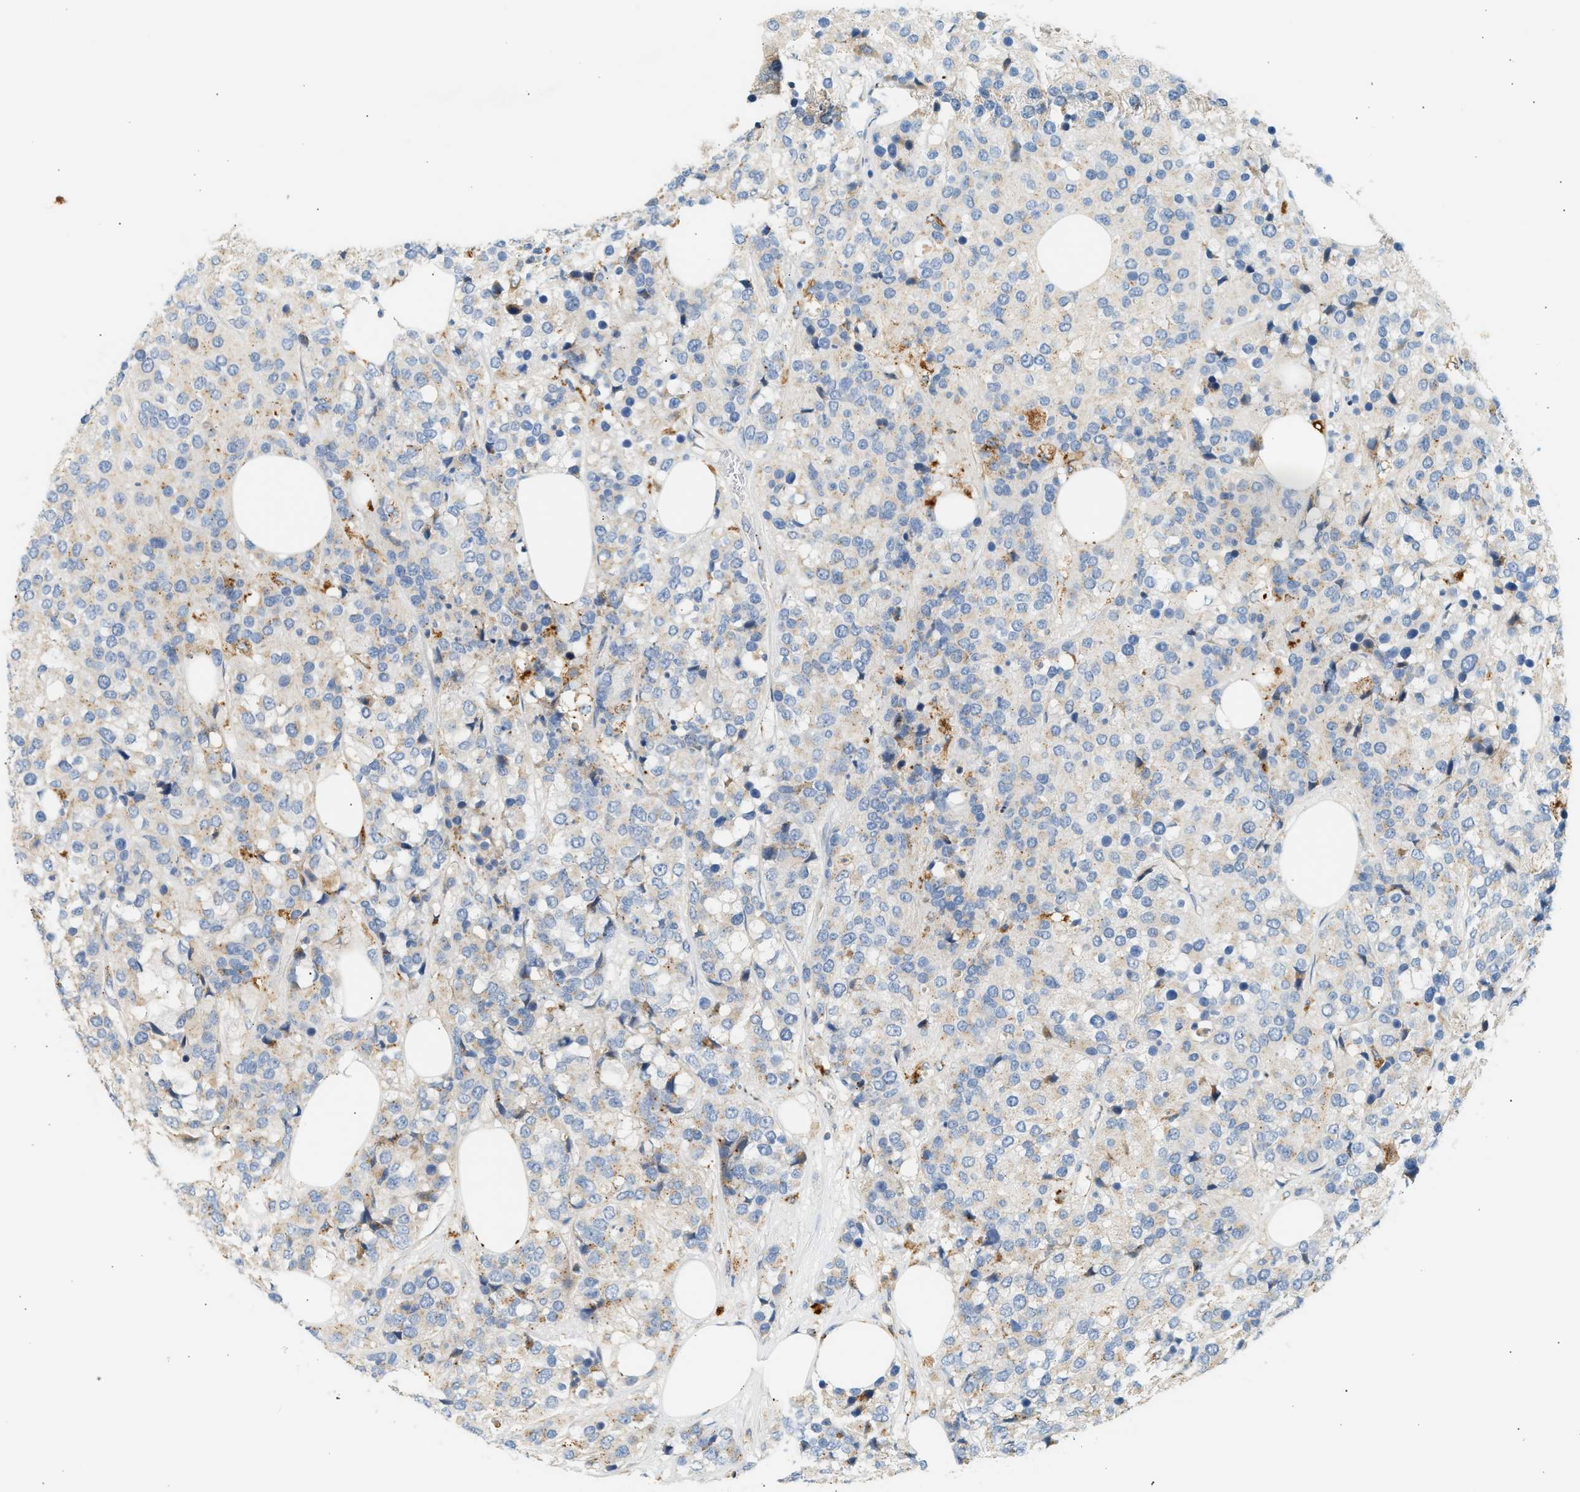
{"staining": {"intensity": "weak", "quantity": "<25%", "location": "cytoplasmic/membranous"}, "tissue": "breast cancer", "cell_type": "Tumor cells", "image_type": "cancer", "snomed": [{"axis": "morphology", "description": "Lobular carcinoma"}, {"axis": "topography", "description": "Breast"}], "caption": "IHC of human breast cancer reveals no positivity in tumor cells.", "gene": "ENTHD1", "patient": {"sex": "female", "age": 59}}